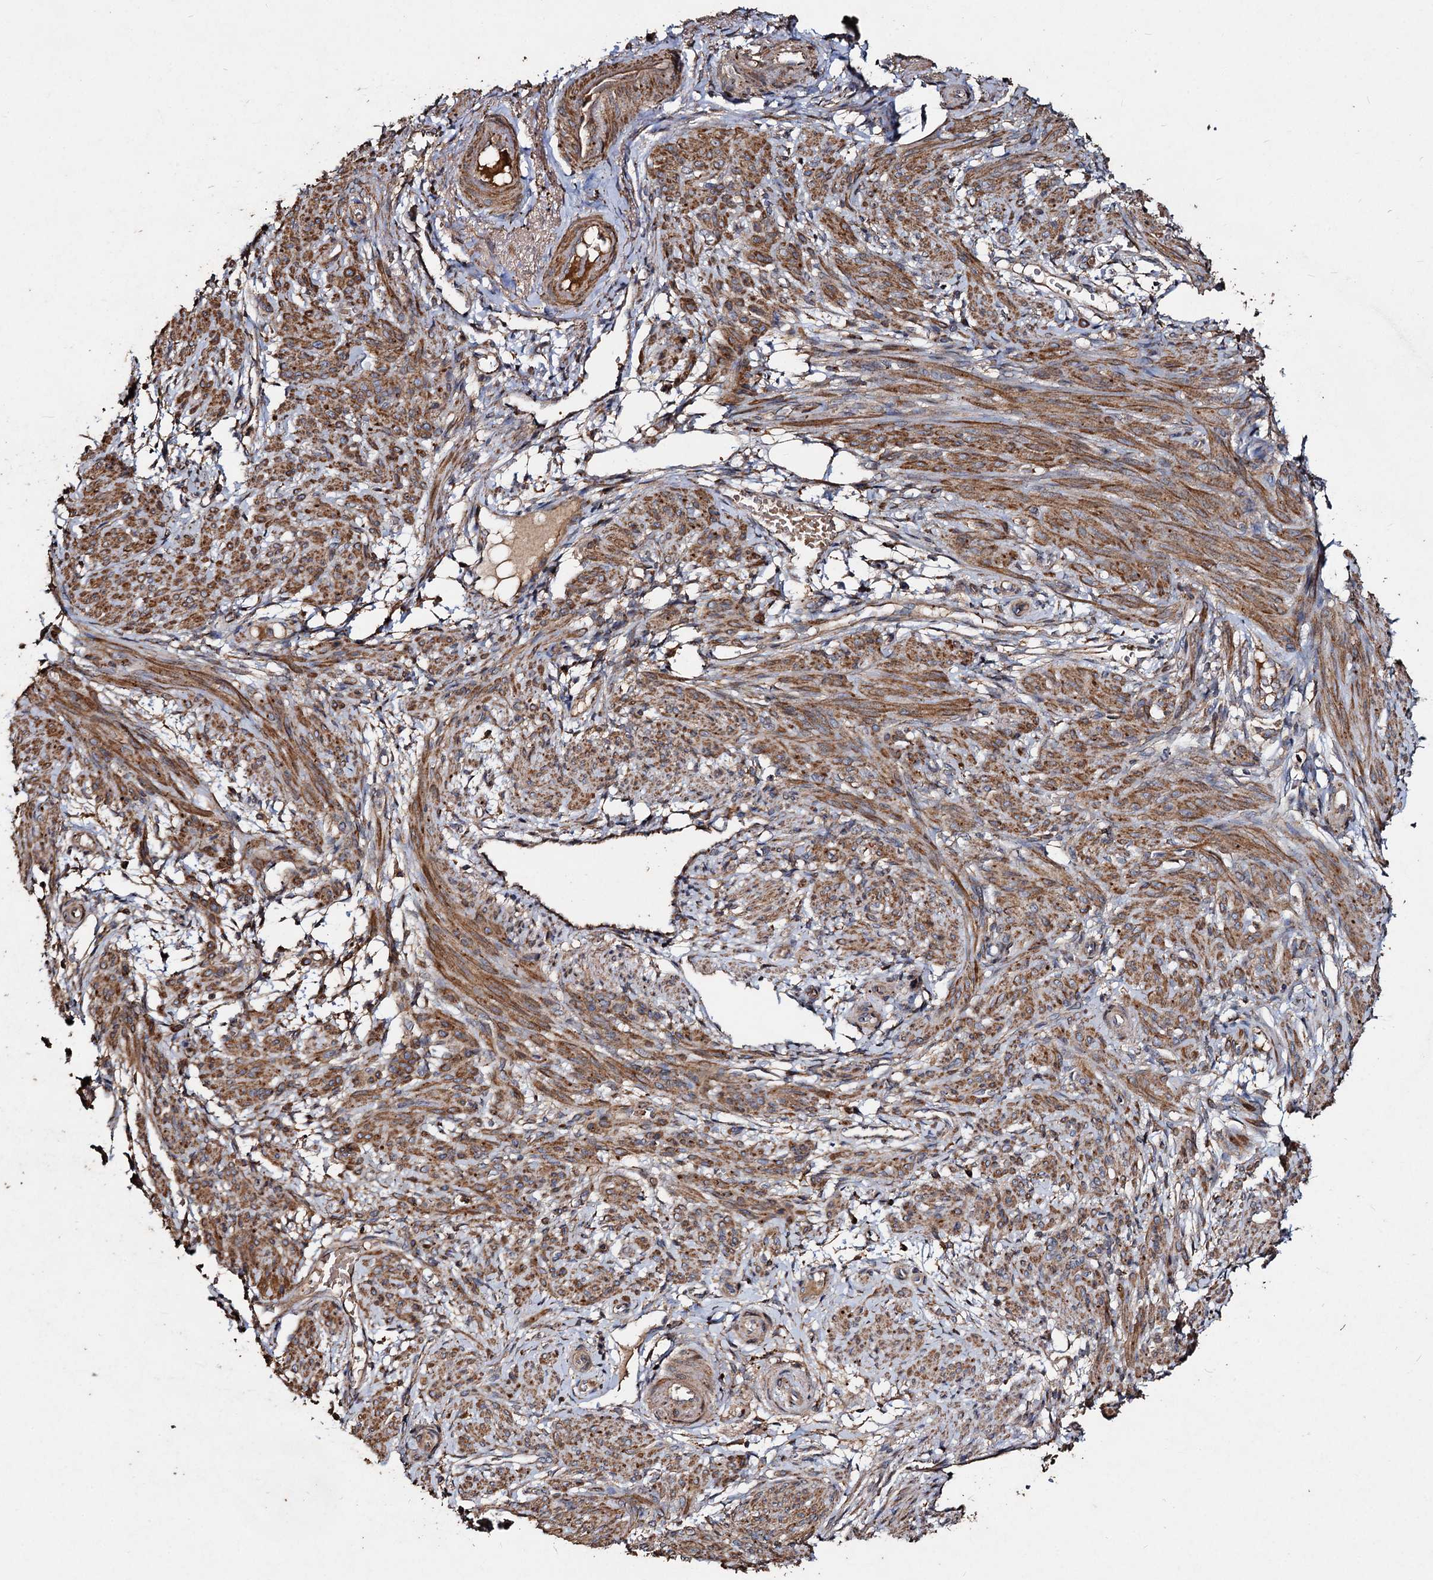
{"staining": {"intensity": "moderate", "quantity": "25%-75%", "location": "cytoplasmic/membranous"}, "tissue": "smooth muscle", "cell_type": "Smooth muscle cells", "image_type": "normal", "snomed": [{"axis": "morphology", "description": "Normal tissue, NOS"}, {"axis": "topography", "description": "Smooth muscle"}], "caption": "Smooth muscle was stained to show a protein in brown. There is medium levels of moderate cytoplasmic/membranous expression in approximately 25%-75% of smooth muscle cells. (DAB (3,3'-diaminobenzidine) IHC, brown staining for protein, blue staining for nuclei).", "gene": "NOTCH2NLA", "patient": {"sex": "female", "age": 39}}